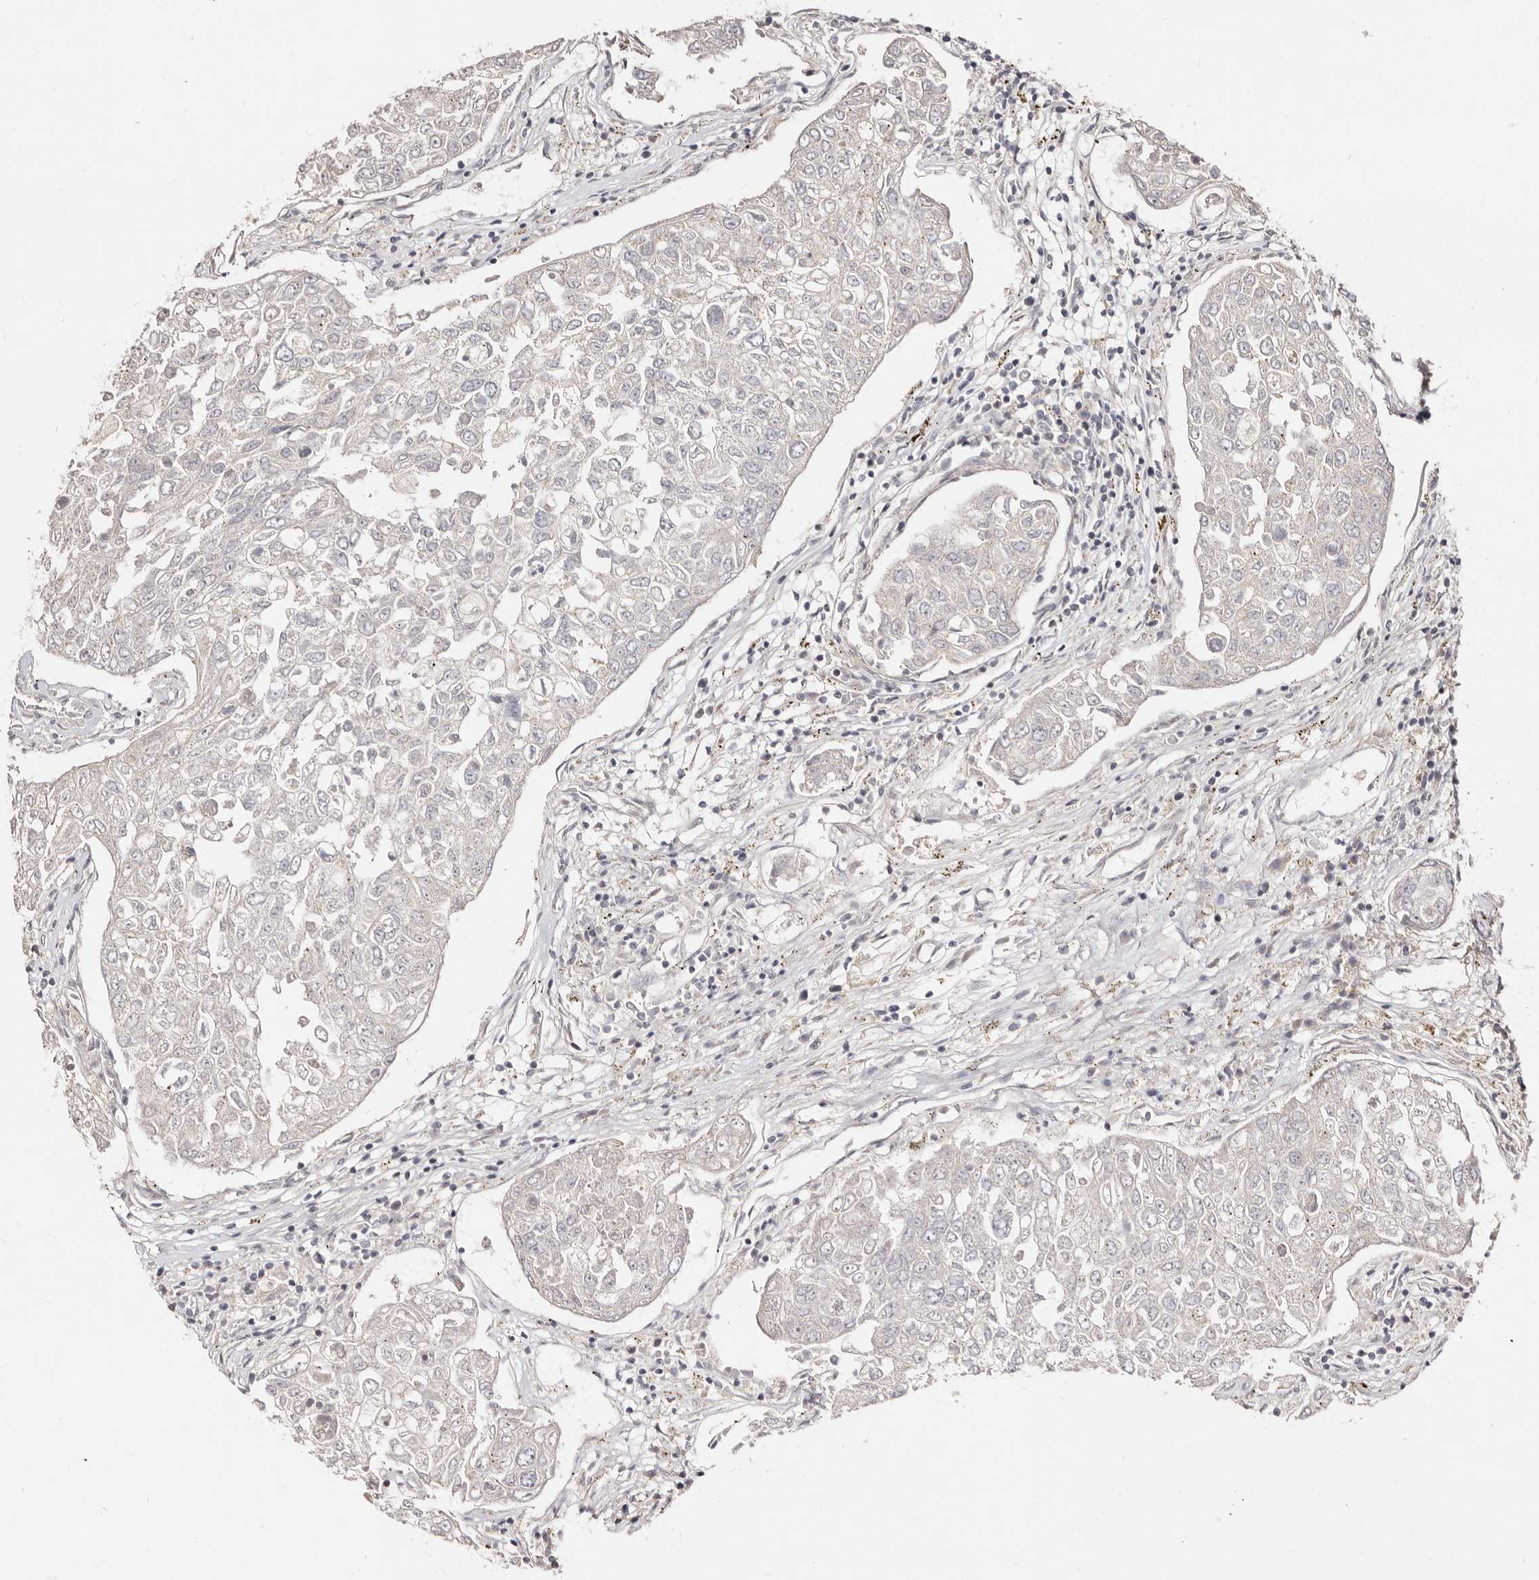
{"staining": {"intensity": "weak", "quantity": "25%-75%", "location": "nuclear"}, "tissue": "urothelial cancer", "cell_type": "Tumor cells", "image_type": "cancer", "snomed": [{"axis": "morphology", "description": "Urothelial carcinoma, High grade"}, {"axis": "topography", "description": "Lymph node"}, {"axis": "topography", "description": "Urinary bladder"}], "caption": "Immunohistochemical staining of urothelial carcinoma (high-grade) displays low levels of weak nuclear expression in approximately 25%-75% of tumor cells.", "gene": "LCORL", "patient": {"sex": "male", "age": 51}}